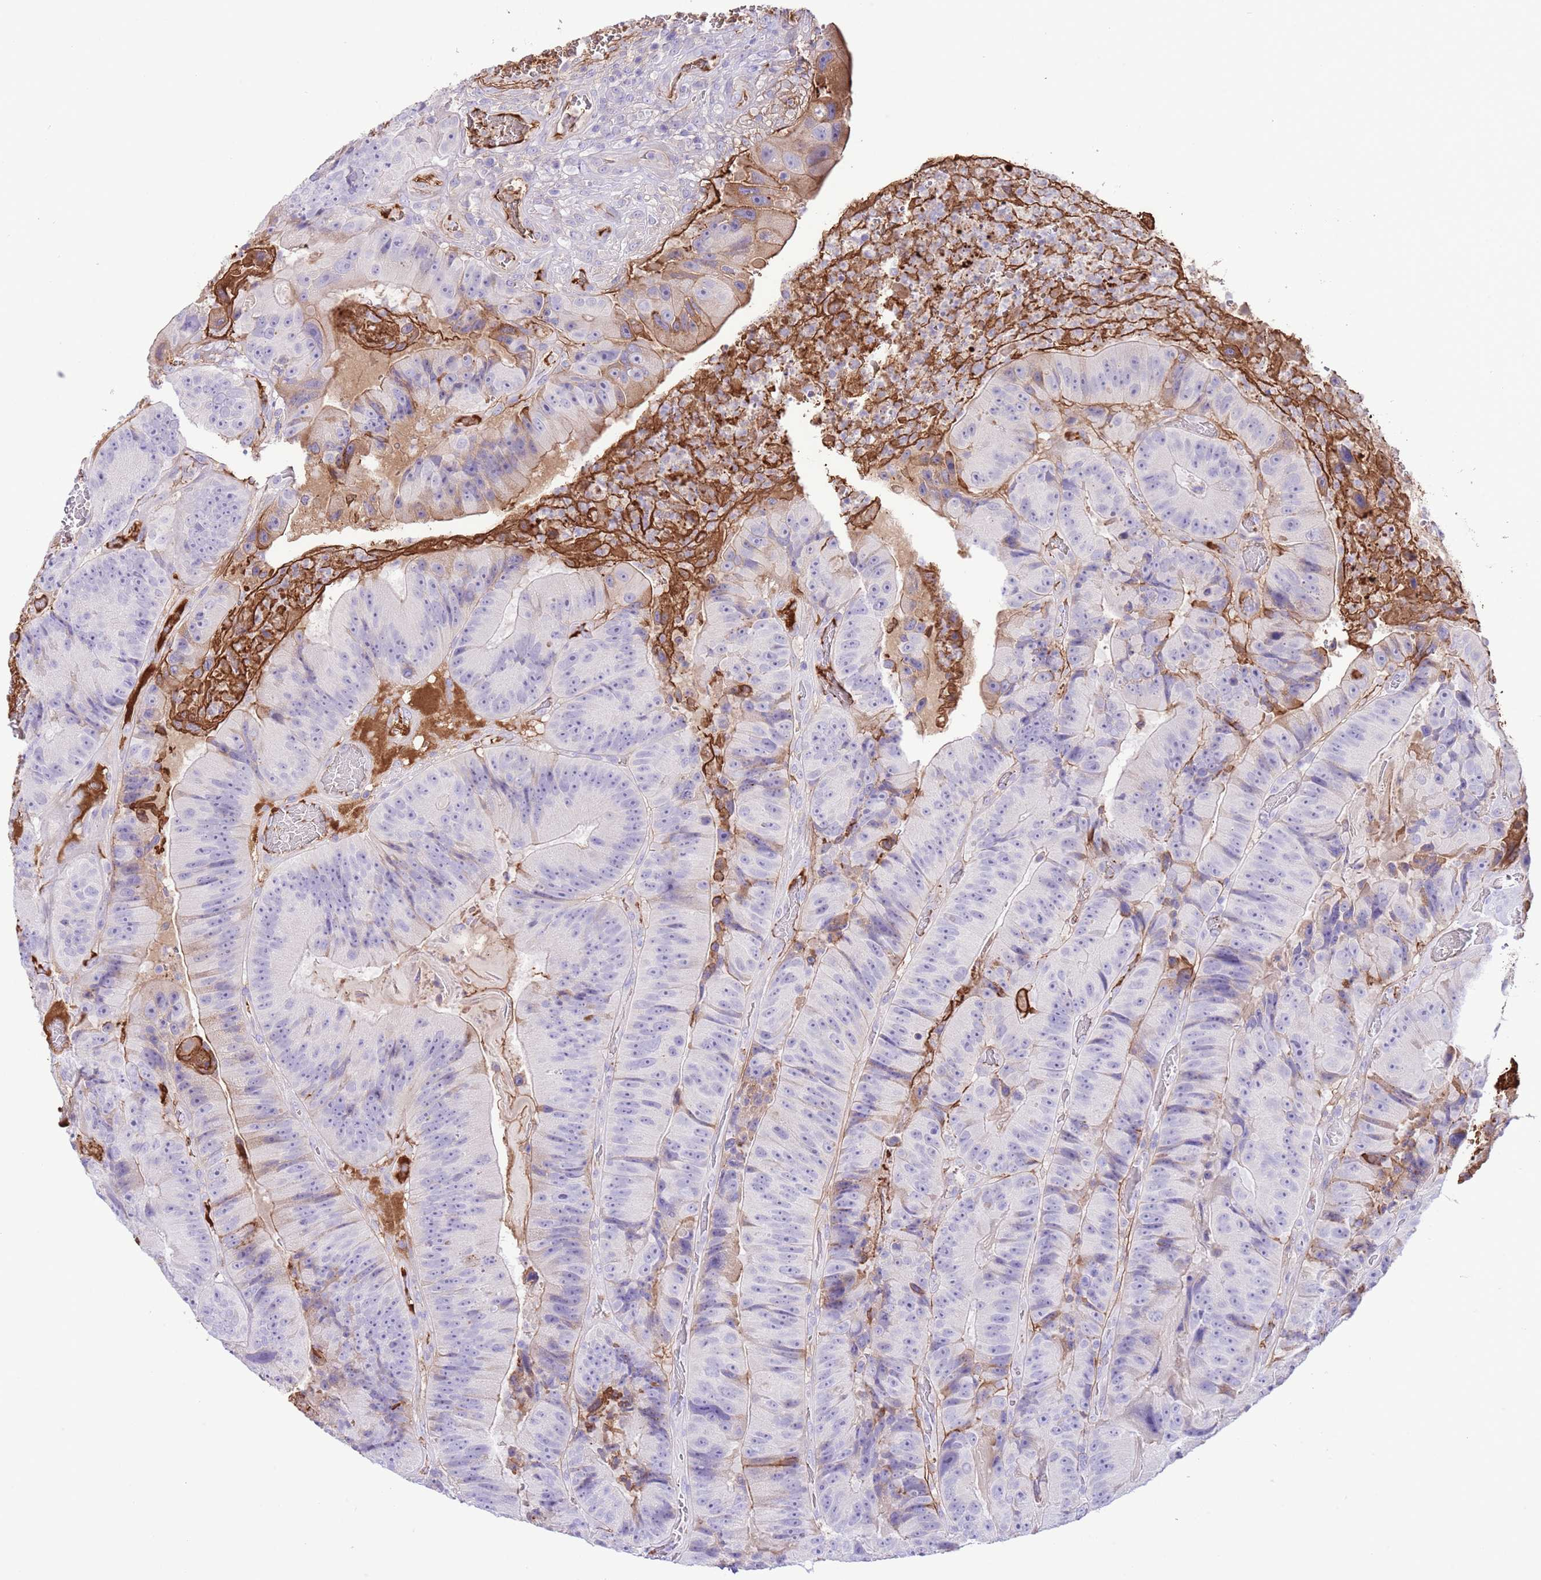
{"staining": {"intensity": "moderate", "quantity": "<25%", "location": "cytoplasmic/membranous"}, "tissue": "colorectal cancer", "cell_type": "Tumor cells", "image_type": "cancer", "snomed": [{"axis": "morphology", "description": "Adenocarcinoma, NOS"}, {"axis": "topography", "description": "Colon"}], "caption": "High-power microscopy captured an IHC image of colorectal cancer, revealing moderate cytoplasmic/membranous staining in approximately <25% of tumor cells.", "gene": "IGF1", "patient": {"sex": "female", "age": 86}}